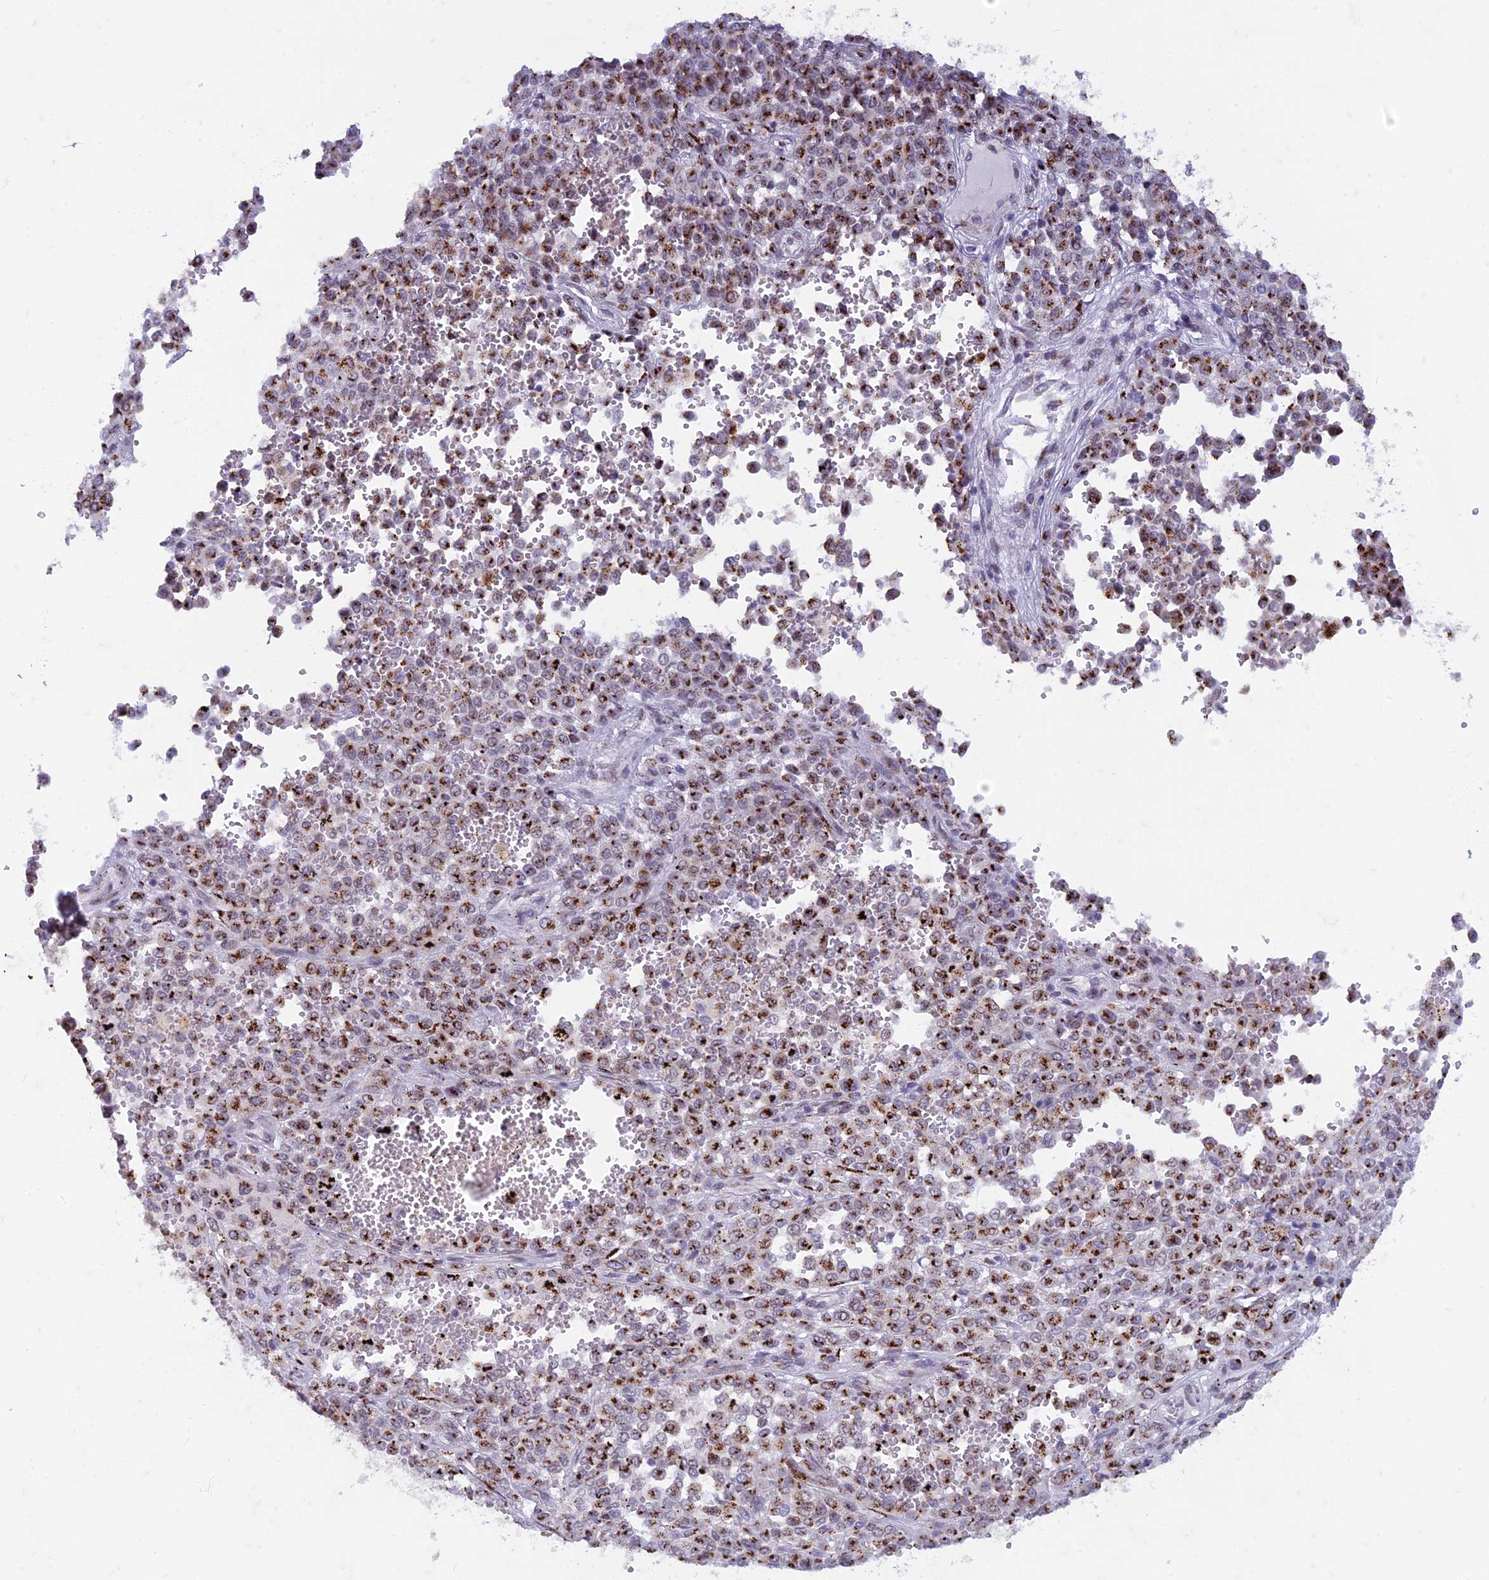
{"staining": {"intensity": "strong", "quantity": ">75%", "location": "cytoplasmic/membranous"}, "tissue": "melanoma", "cell_type": "Tumor cells", "image_type": "cancer", "snomed": [{"axis": "morphology", "description": "Malignant melanoma, Metastatic site"}, {"axis": "topography", "description": "Pancreas"}], "caption": "This histopathology image displays immunohistochemistry staining of melanoma, with high strong cytoplasmic/membranous staining in approximately >75% of tumor cells.", "gene": "FAM3C", "patient": {"sex": "female", "age": 30}}